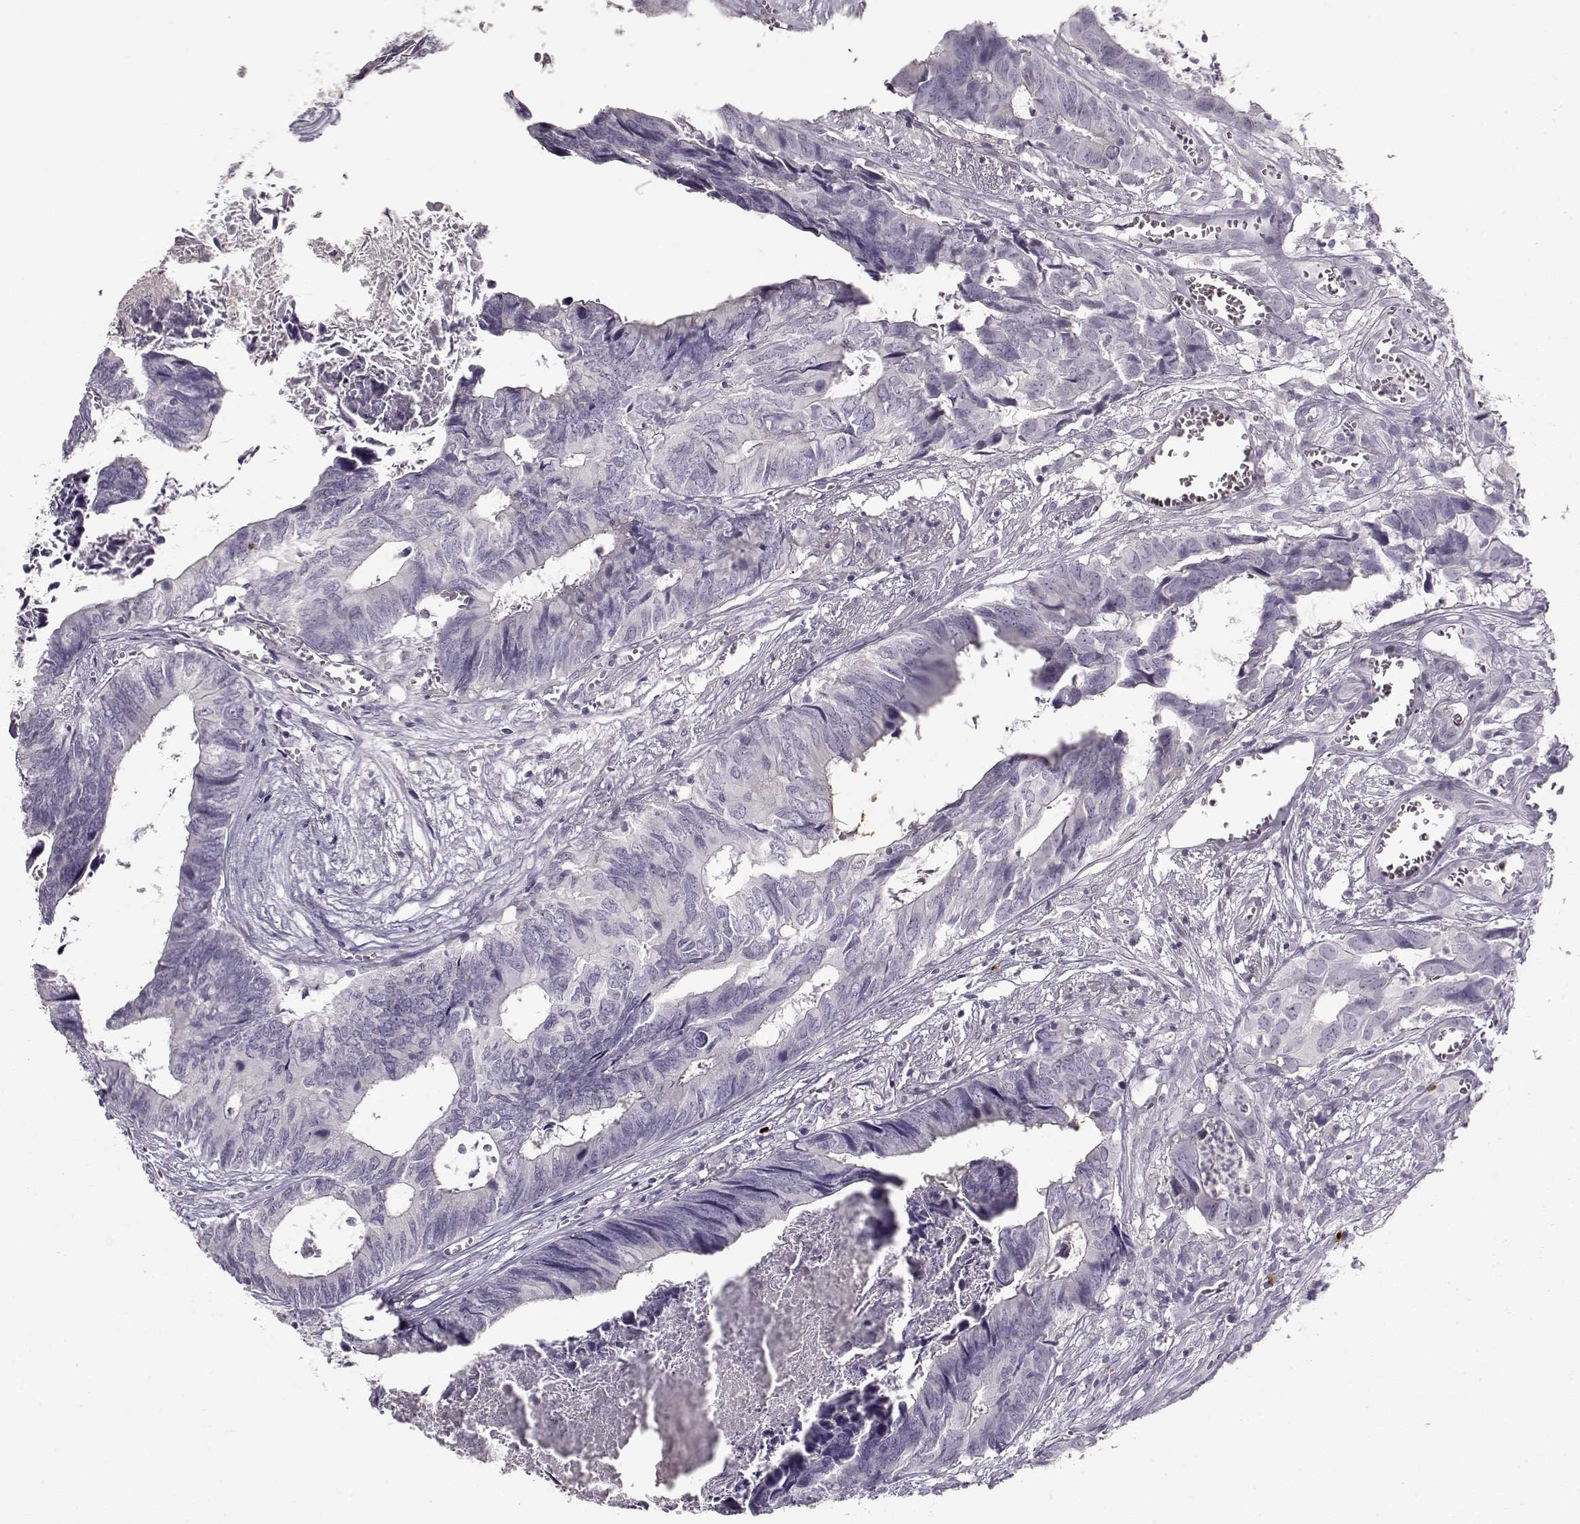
{"staining": {"intensity": "negative", "quantity": "none", "location": "none"}, "tissue": "colorectal cancer", "cell_type": "Tumor cells", "image_type": "cancer", "snomed": [{"axis": "morphology", "description": "Adenocarcinoma, NOS"}, {"axis": "topography", "description": "Colon"}], "caption": "The photomicrograph displays no significant positivity in tumor cells of colorectal cancer.", "gene": "S100B", "patient": {"sex": "female", "age": 82}}